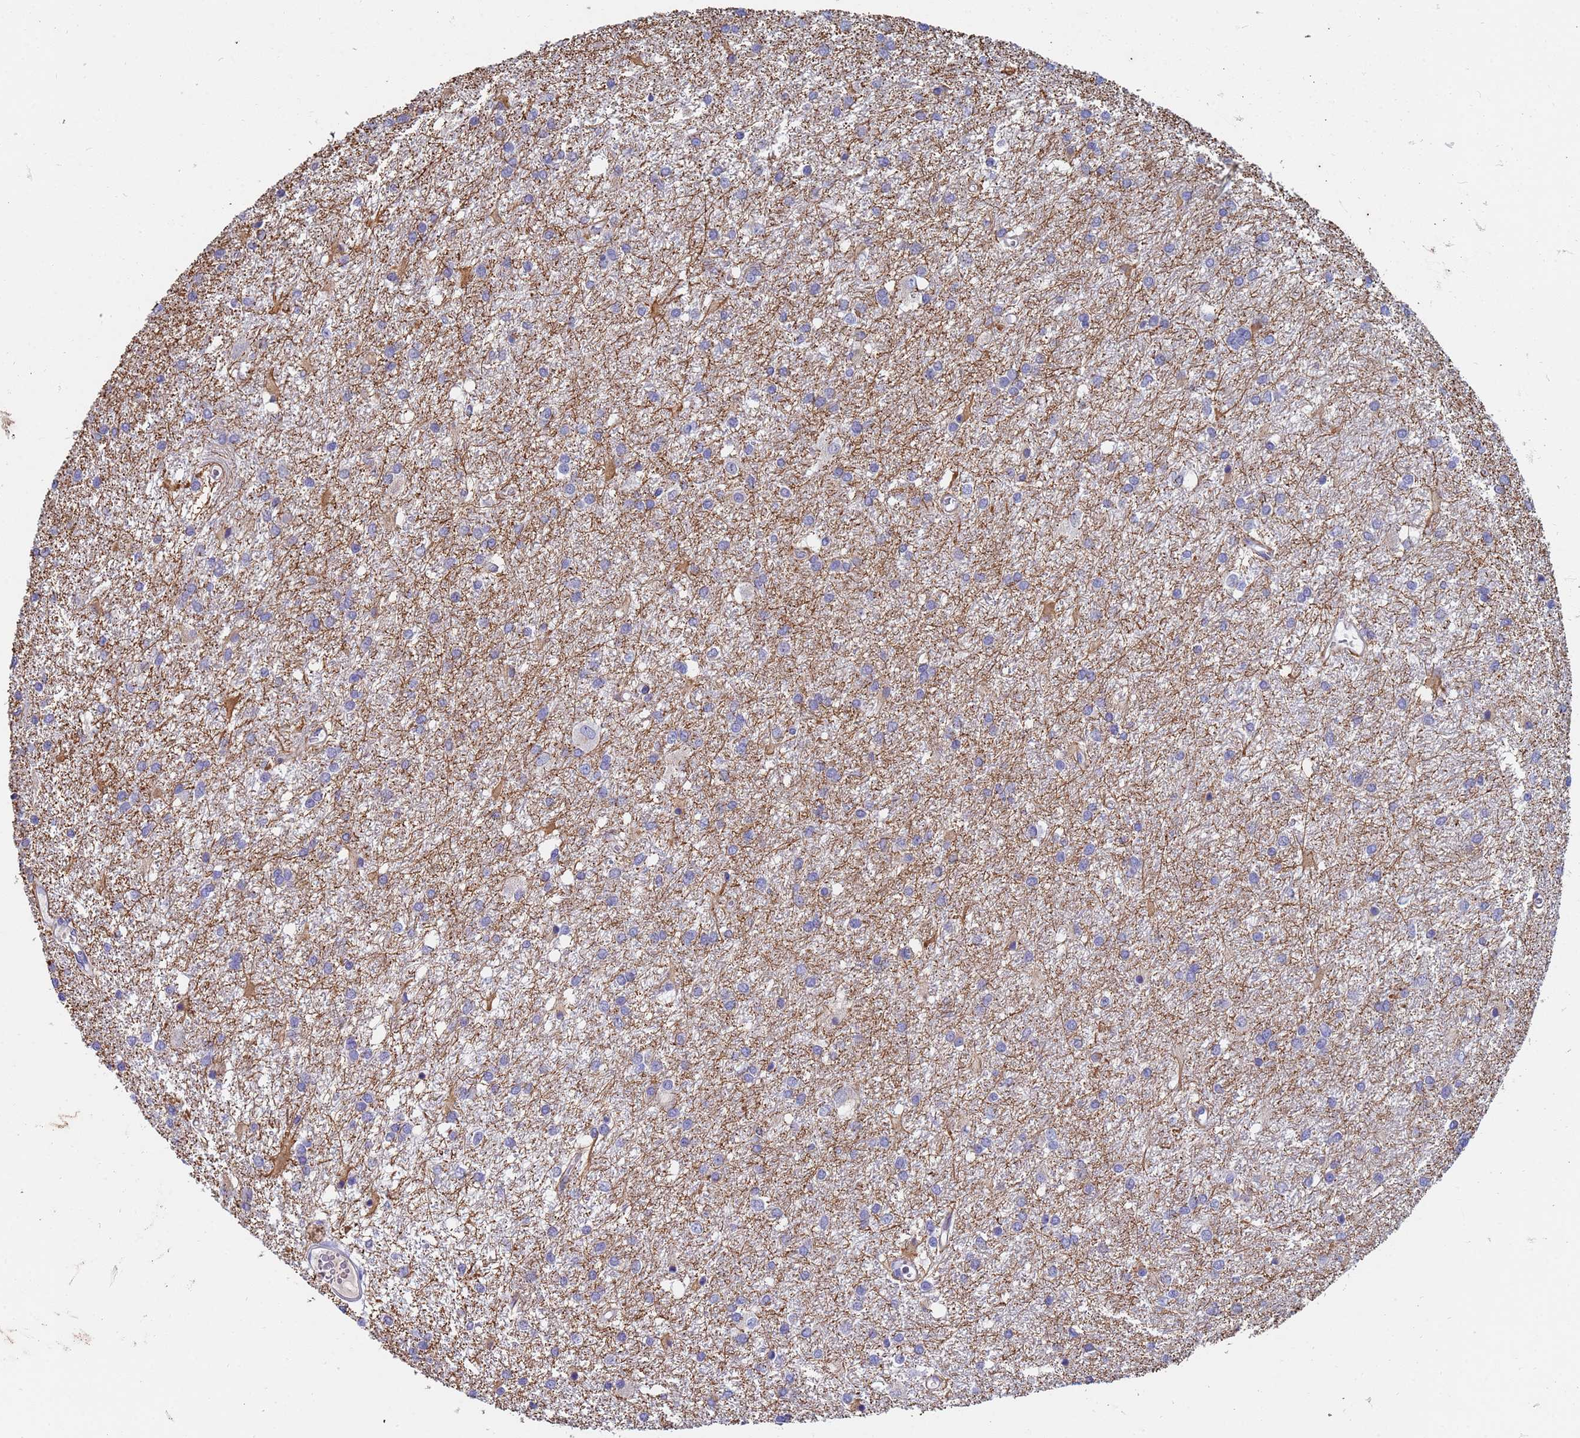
{"staining": {"intensity": "negative", "quantity": "none", "location": "none"}, "tissue": "glioma", "cell_type": "Tumor cells", "image_type": "cancer", "snomed": [{"axis": "morphology", "description": "Glioma, malignant, High grade"}, {"axis": "topography", "description": "Brain"}], "caption": "The photomicrograph shows no significant staining in tumor cells of glioma.", "gene": "IHO1", "patient": {"sex": "female", "age": 50}}